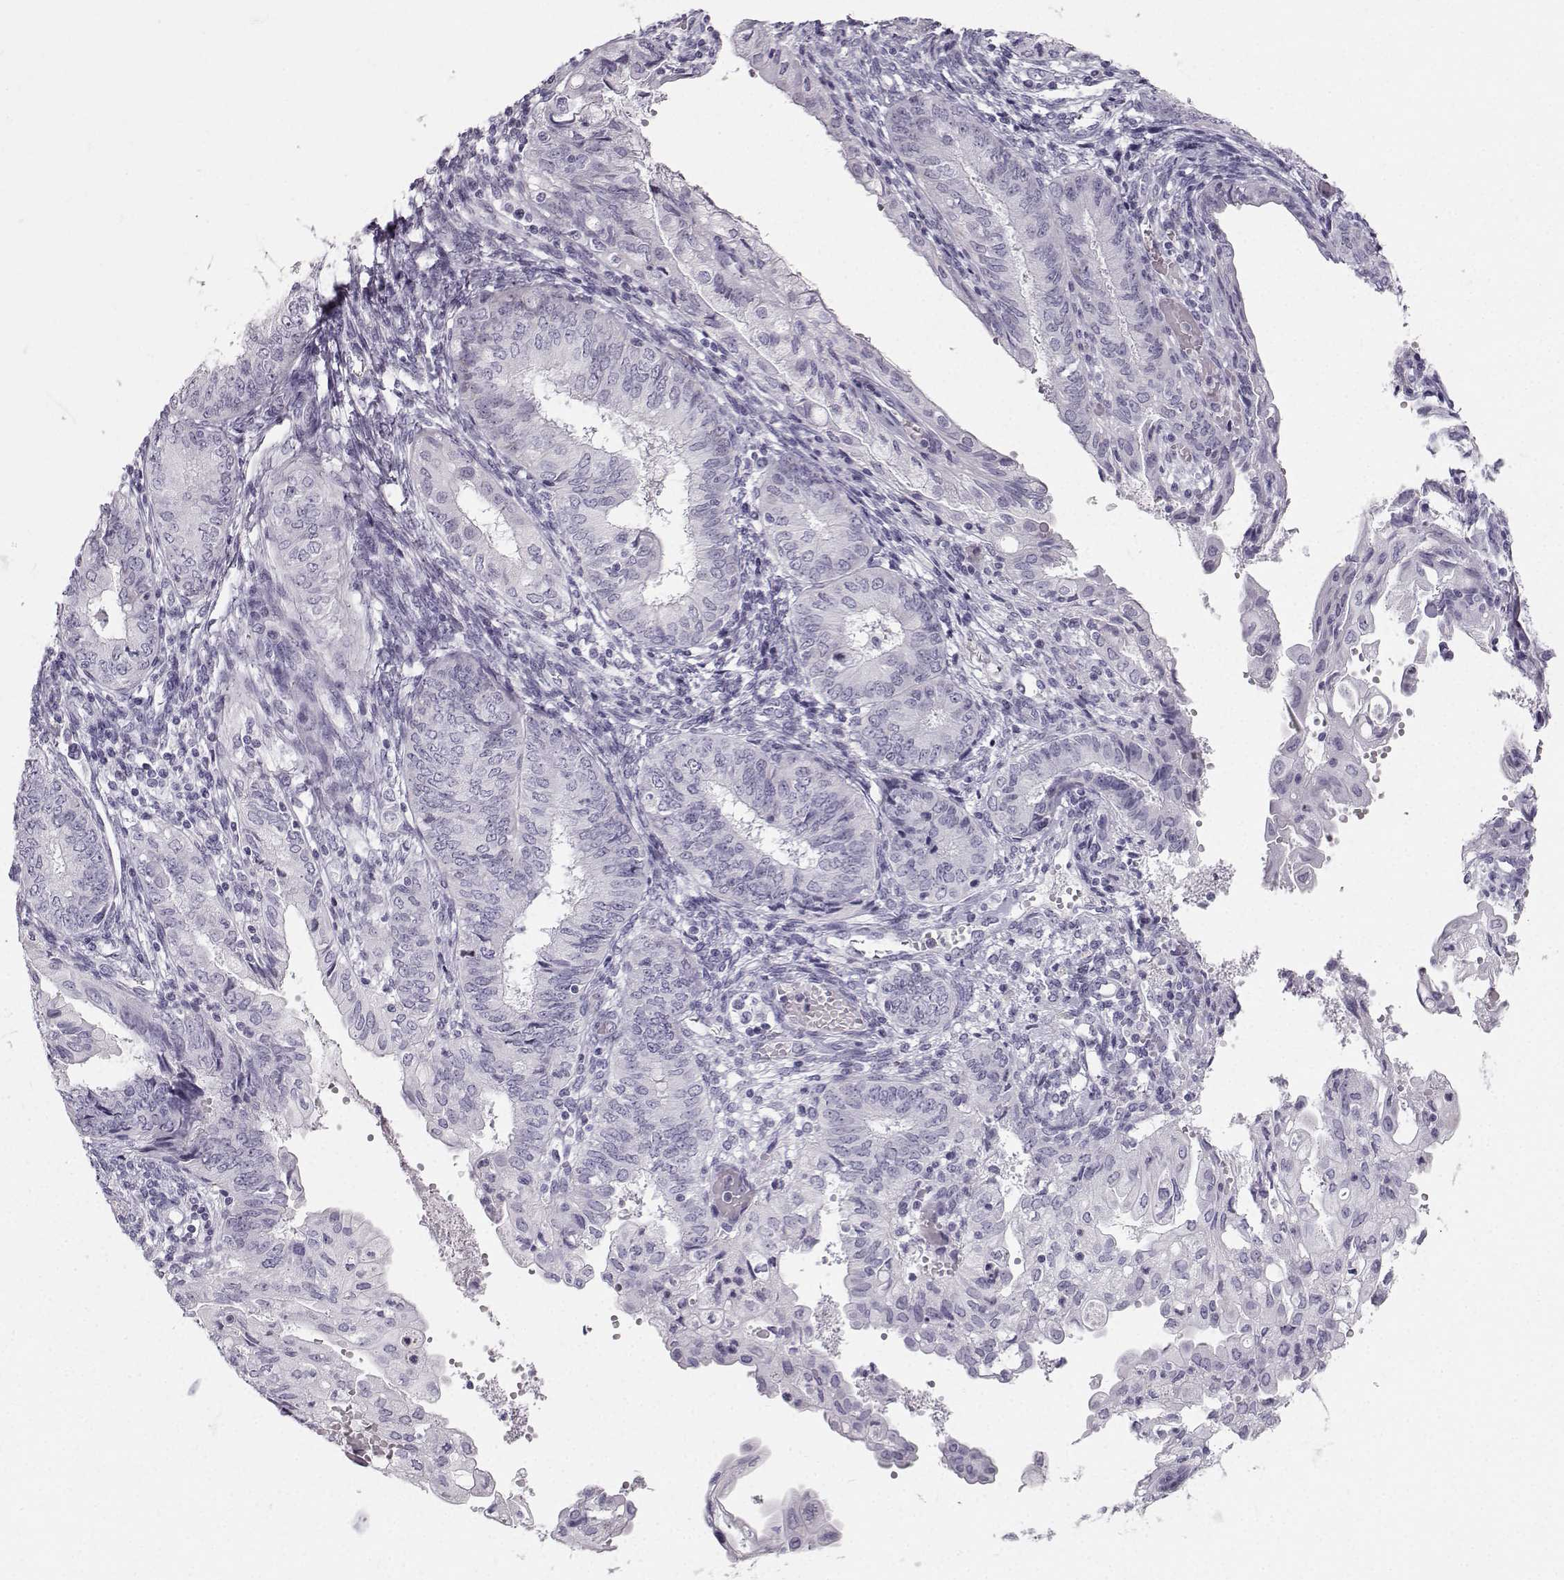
{"staining": {"intensity": "negative", "quantity": "none", "location": "none"}, "tissue": "endometrial cancer", "cell_type": "Tumor cells", "image_type": "cancer", "snomed": [{"axis": "morphology", "description": "Adenocarcinoma, NOS"}, {"axis": "topography", "description": "Endometrium"}], "caption": "Protein analysis of endometrial cancer (adenocarcinoma) shows no significant expression in tumor cells.", "gene": "CASR", "patient": {"sex": "female", "age": 68}}